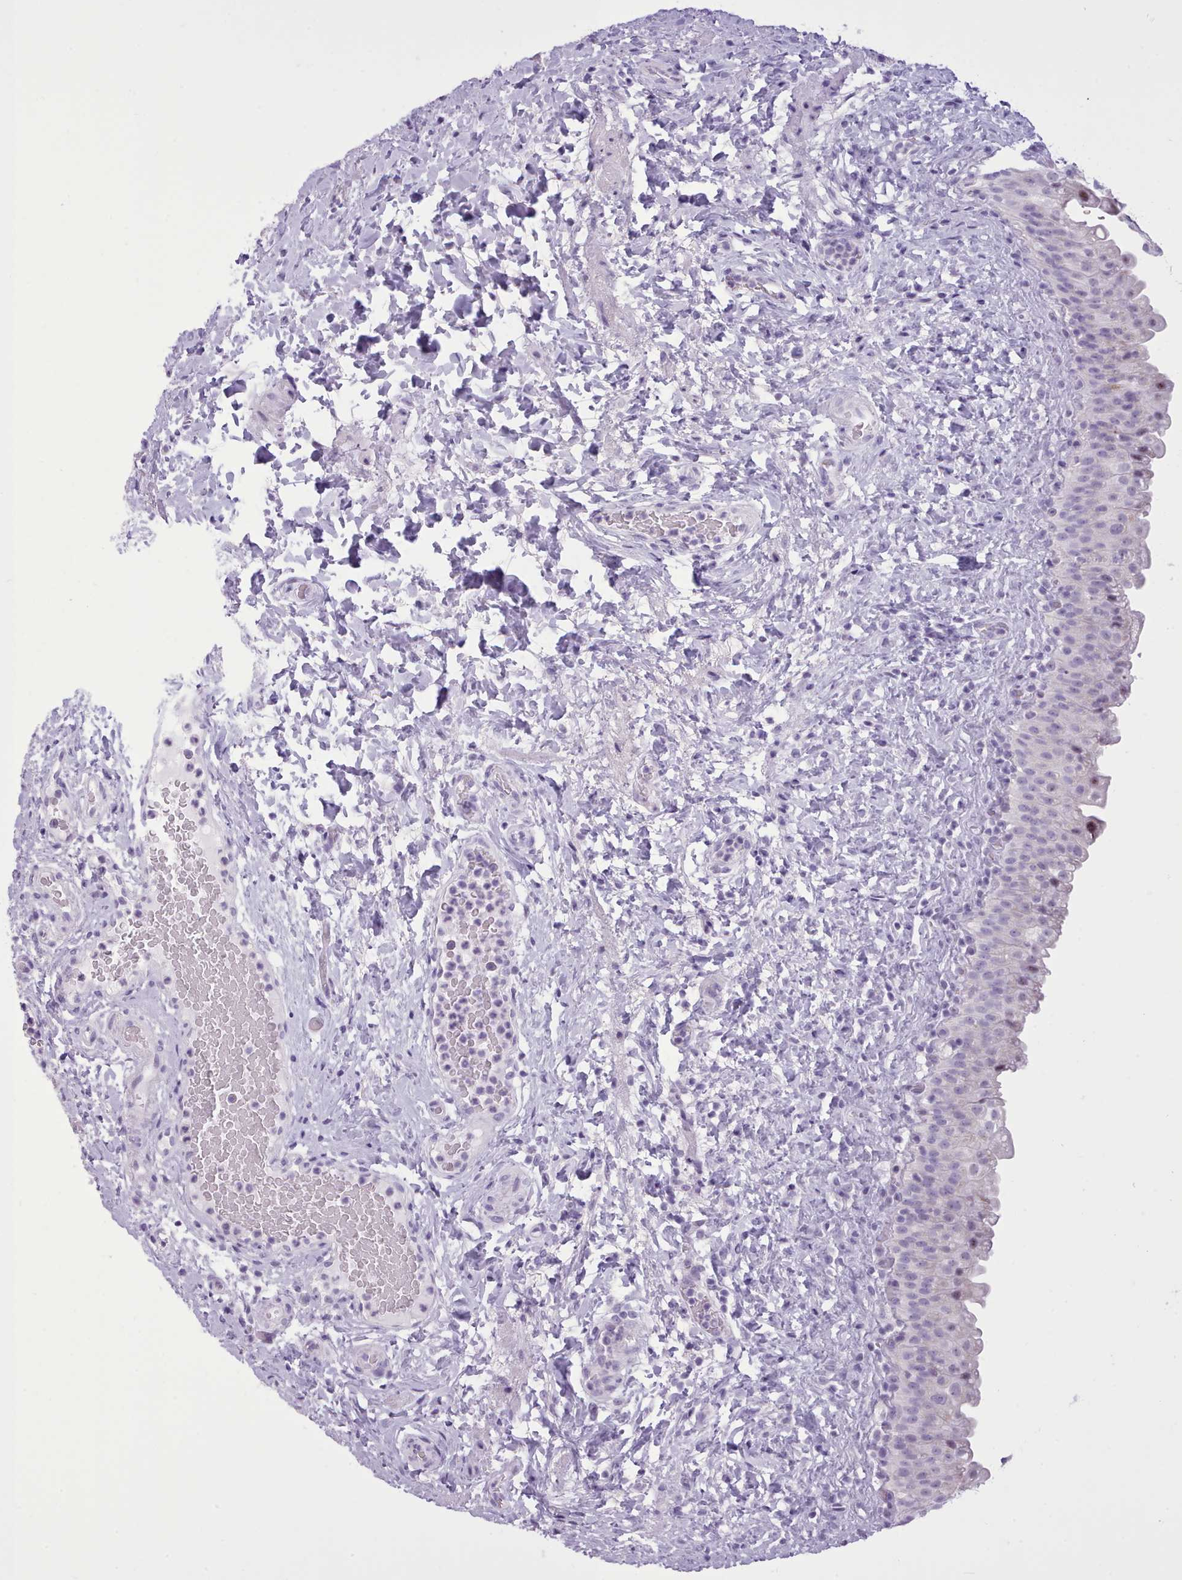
{"staining": {"intensity": "negative", "quantity": "none", "location": "none"}, "tissue": "urinary bladder", "cell_type": "Urothelial cells", "image_type": "normal", "snomed": [{"axis": "morphology", "description": "Normal tissue, NOS"}, {"axis": "topography", "description": "Urinary bladder"}], "caption": "Urothelial cells are negative for brown protein staining in normal urinary bladder. The staining was performed using DAB to visualize the protein expression in brown, while the nuclei were stained in blue with hematoxylin (Magnification: 20x).", "gene": "FBXO48", "patient": {"sex": "female", "age": 27}}